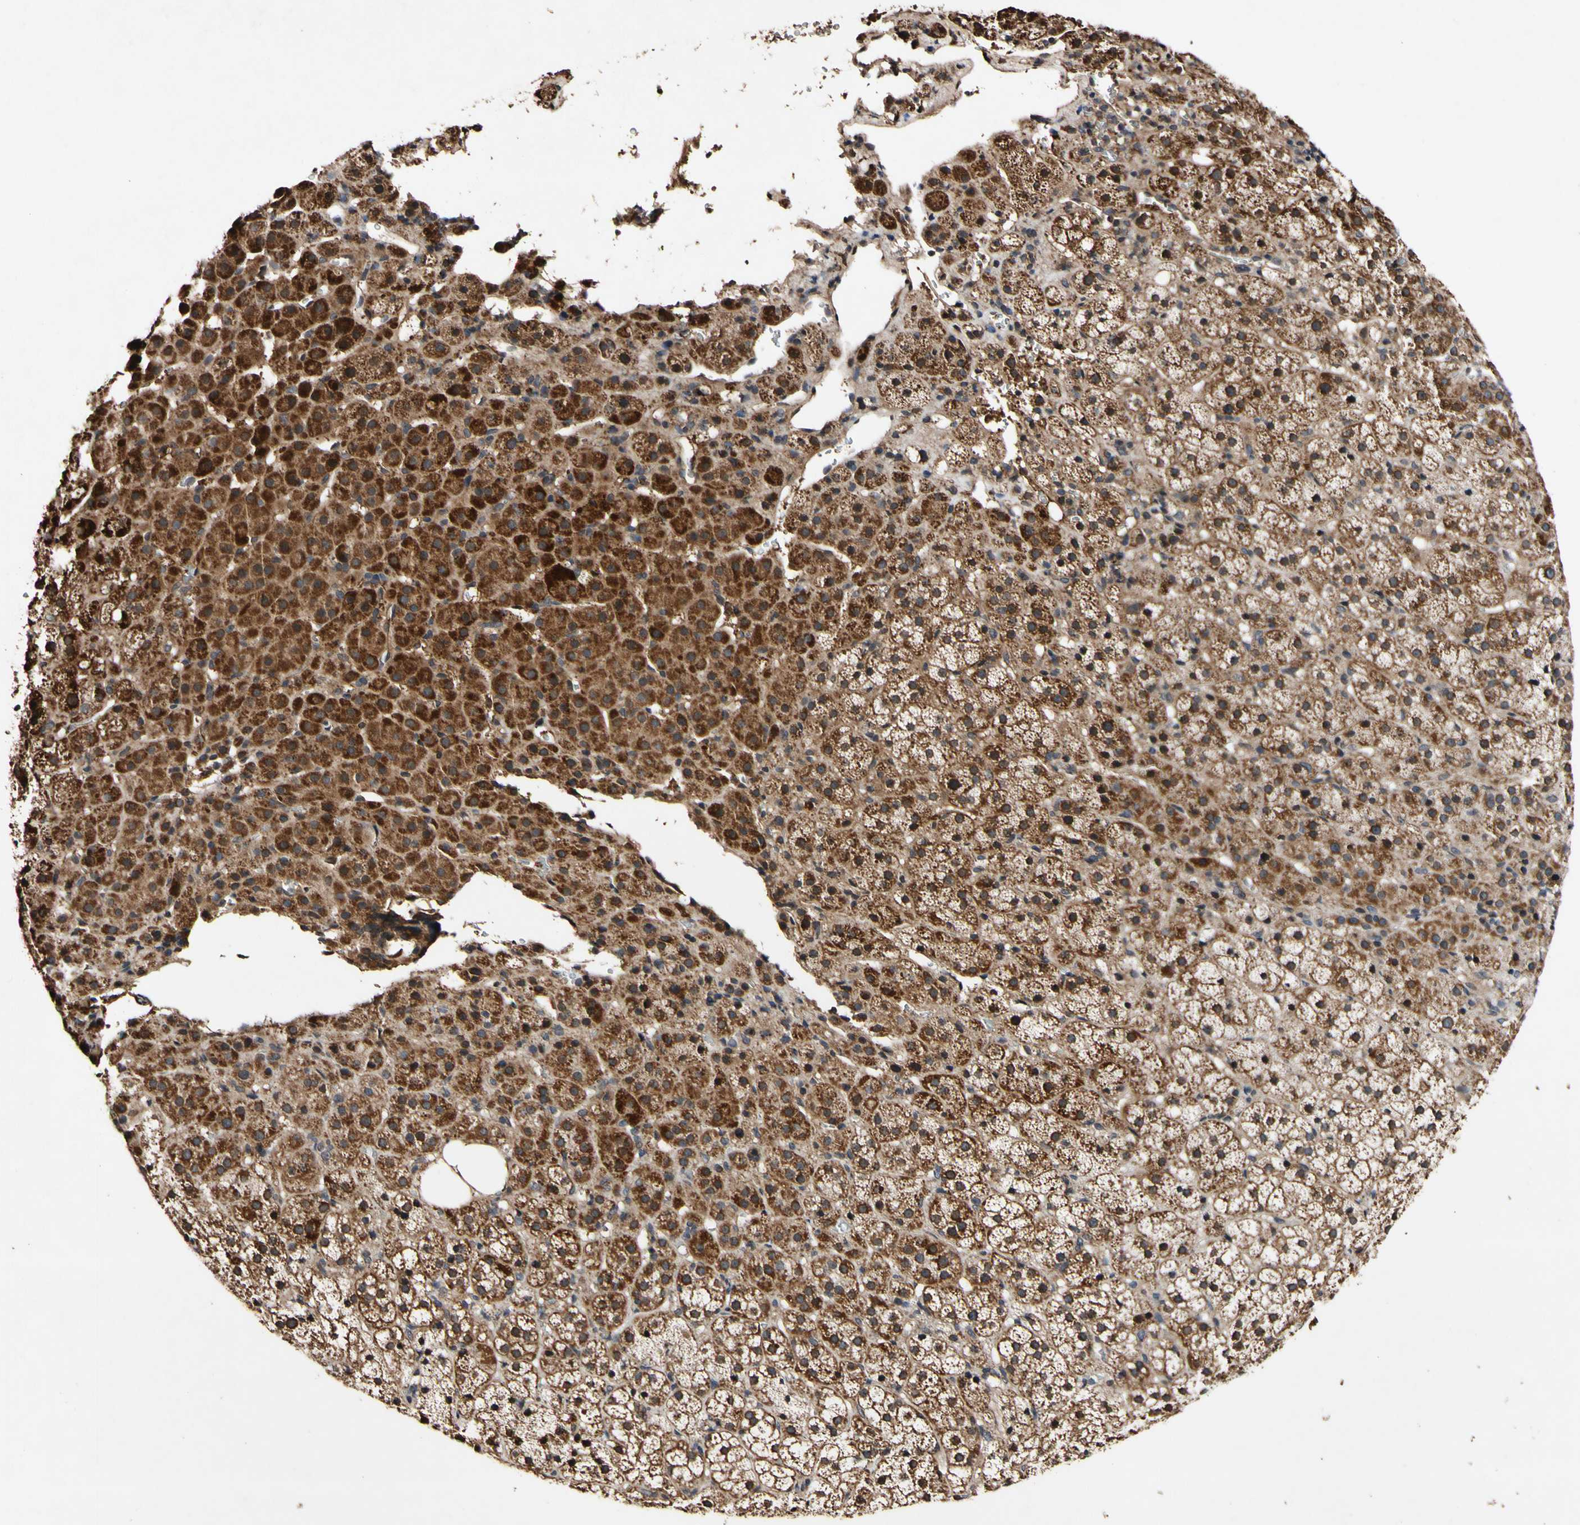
{"staining": {"intensity": "strong", "quantity": ">75%", "location": "cytoplasmic/membranous"}, "tissue": "adrenal gland", "cell_type": "Glandular cells", "image_type": "normal", "snomed": [{"axis": "morphology", "description": "Normal tissue, NOS"}, {"axis": "topography", "description": "Adrenal gland"}], "caption": "IHC micrograph of normal adrenal gland: human adrenal gland stained using IHC displays high levels of strong protein expression localized specifically in the cytoplasmic/membranous of glandular cells, appearing as a cytoplasmic/membranous brown color.", "gene": "PLAT", "patient": {"sex": "female", "age": 57}}